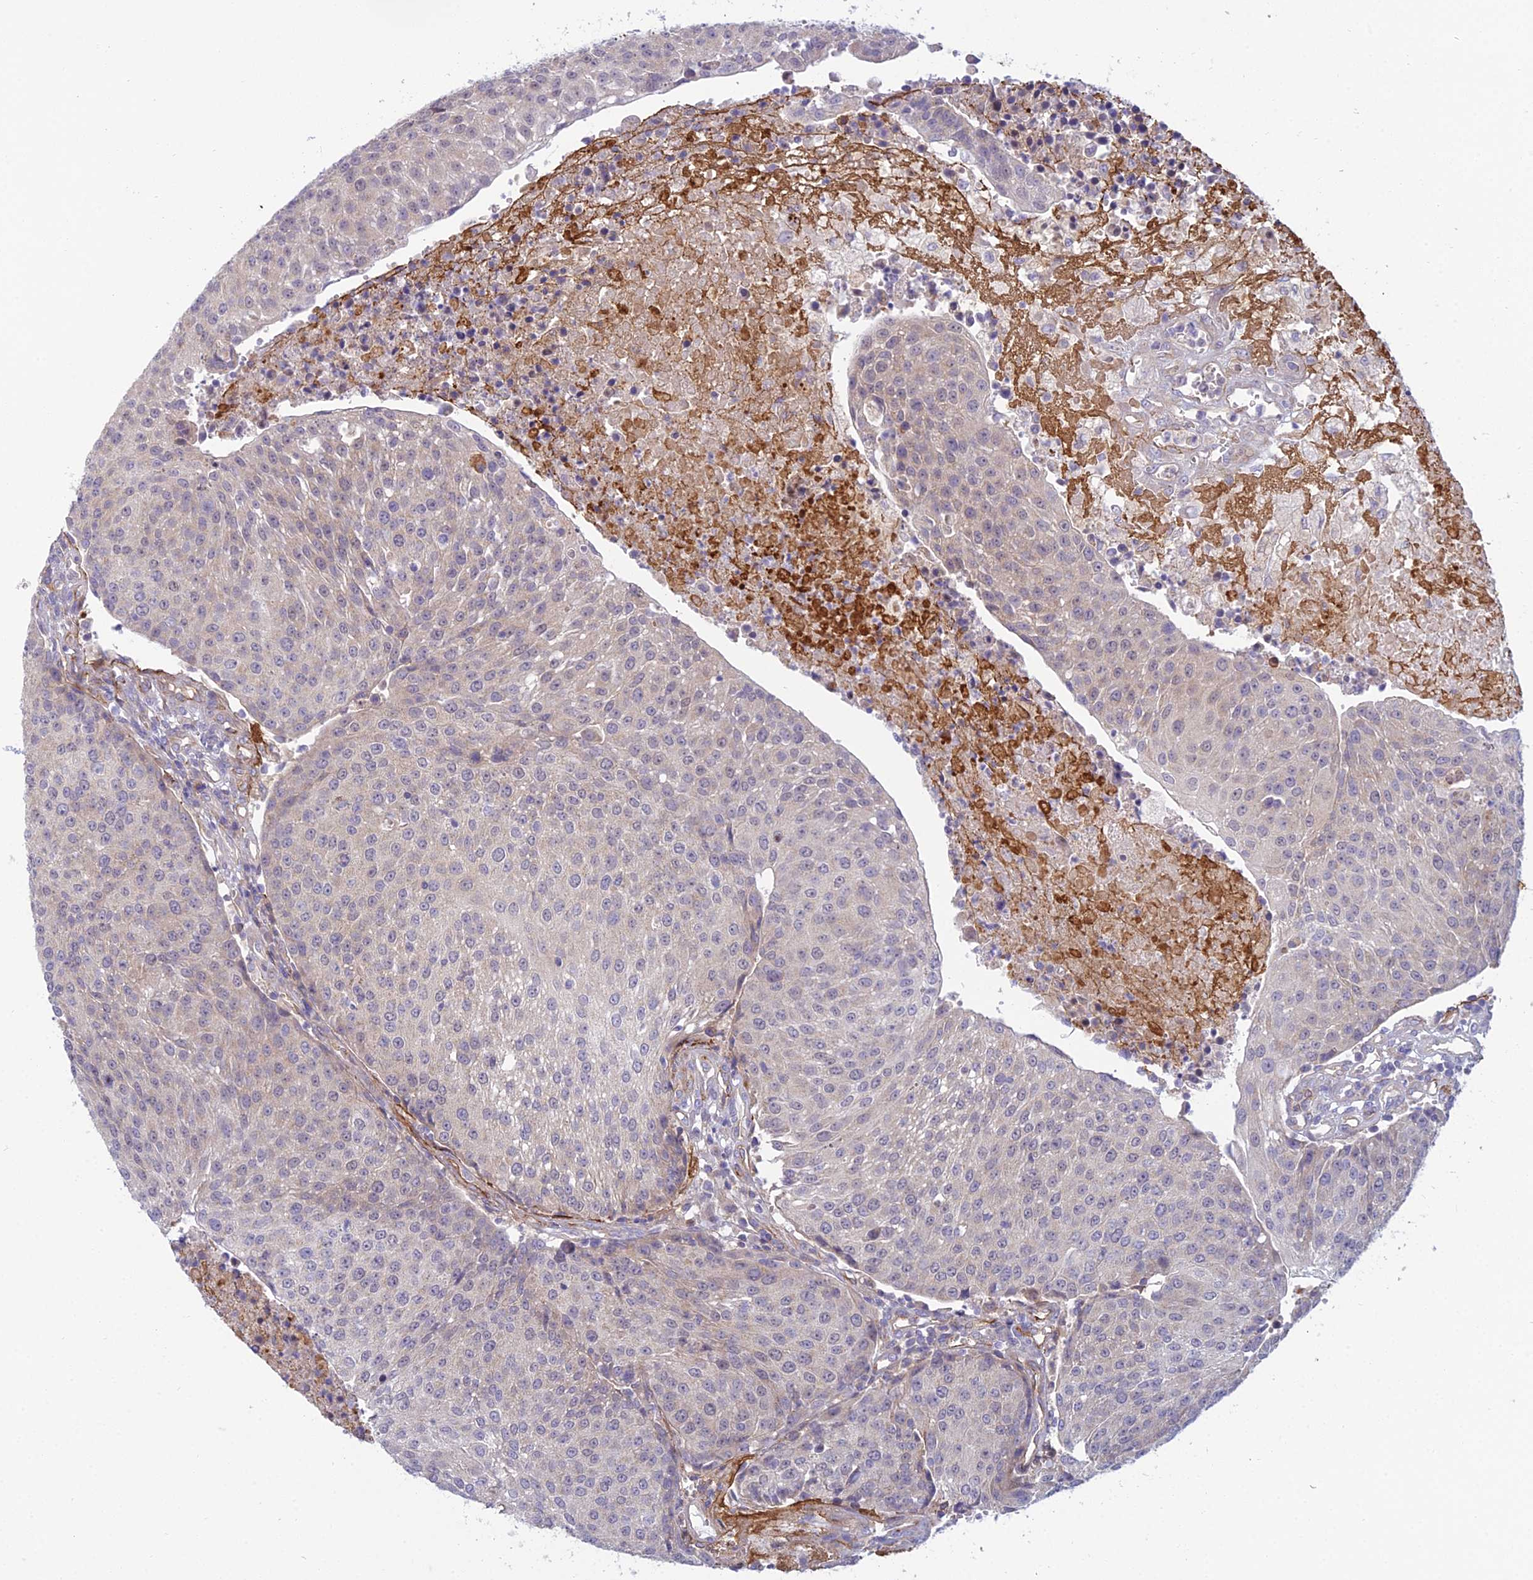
{"staining": {"intensity": "negative", "quantity": "none", "location": "none"}, "tissue": "urothelial cancer", "cell_type": "Tumor cells", "image_type": "cancer", "snomed": [{"axis": "morphology", "description": "Urothelial carcinoma, High grade"}, {"axis": "topography", "description": "Urinary bladder"}], "caption": "High magnification brightfield microscopy of high-grade urothelial carcinoma stained with DAB (brown) and counterstained with hematoxylin (blue): tumor cells show no significant staining. (DAB immunohistochemistry (IHC), high magnification).", "gene": "DUS2", "patient": {"sex": "female", "age": 85}}